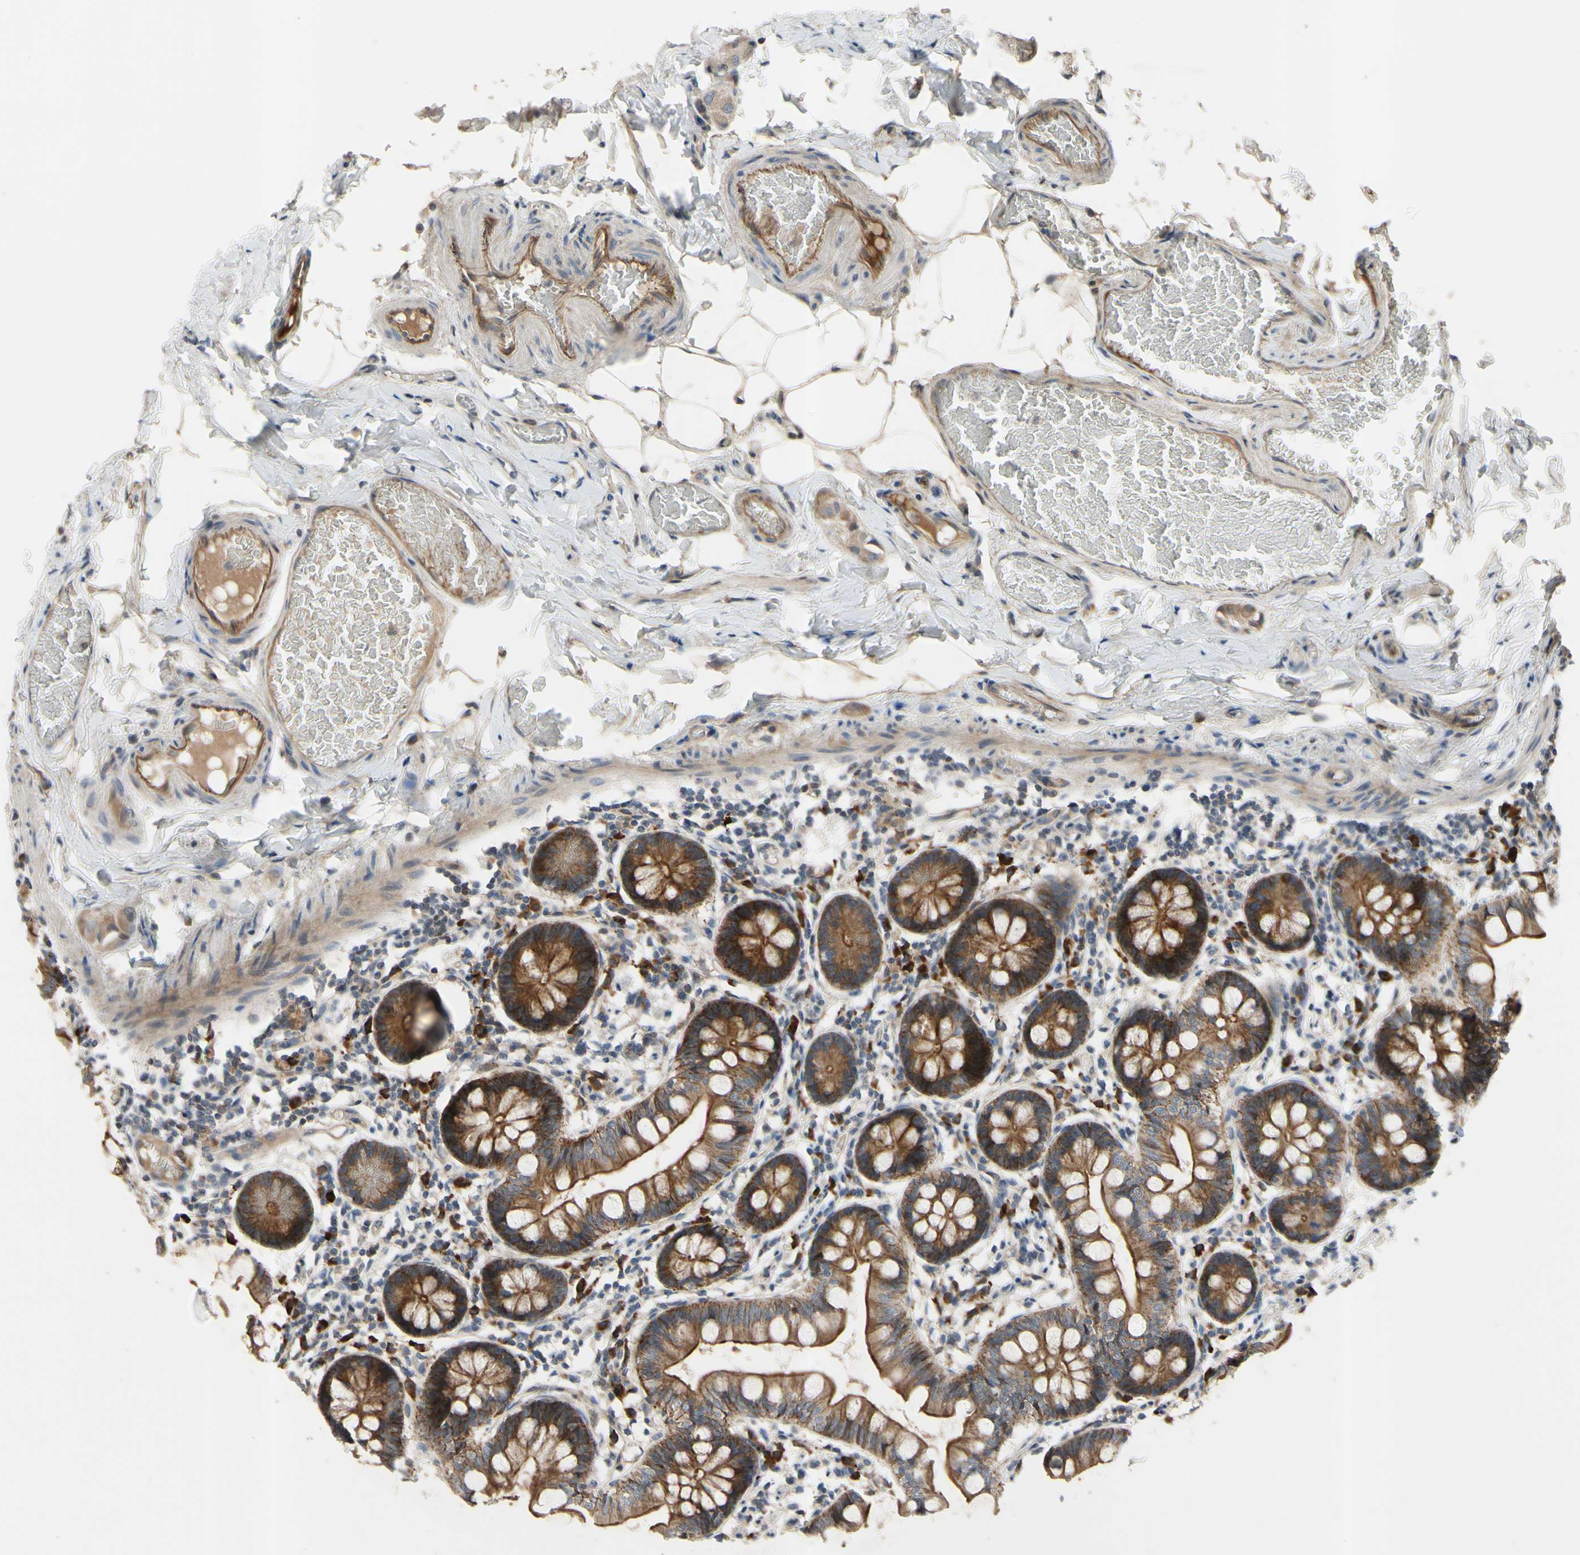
{"staining": {"intensity": "strong", "quantity": ">75%", "location": "cytoplasmic/membranous"}, "tissue": "small intestine", "cell_type": "Glandular cells", "image_type": "normal", "snomed": [{"axis": "morphology", "description": "Normal tissue, NOS"}, {"axis": "topography", "description": "Small intestine"}], "caption": "This image exhibits IHC staining of benign small intestine, with high strong cytoplasmic/membranous staining in approximately >75% of glandular cells.", "gene": "XIAP", "patient": {"sex": "male", "age": 41}}